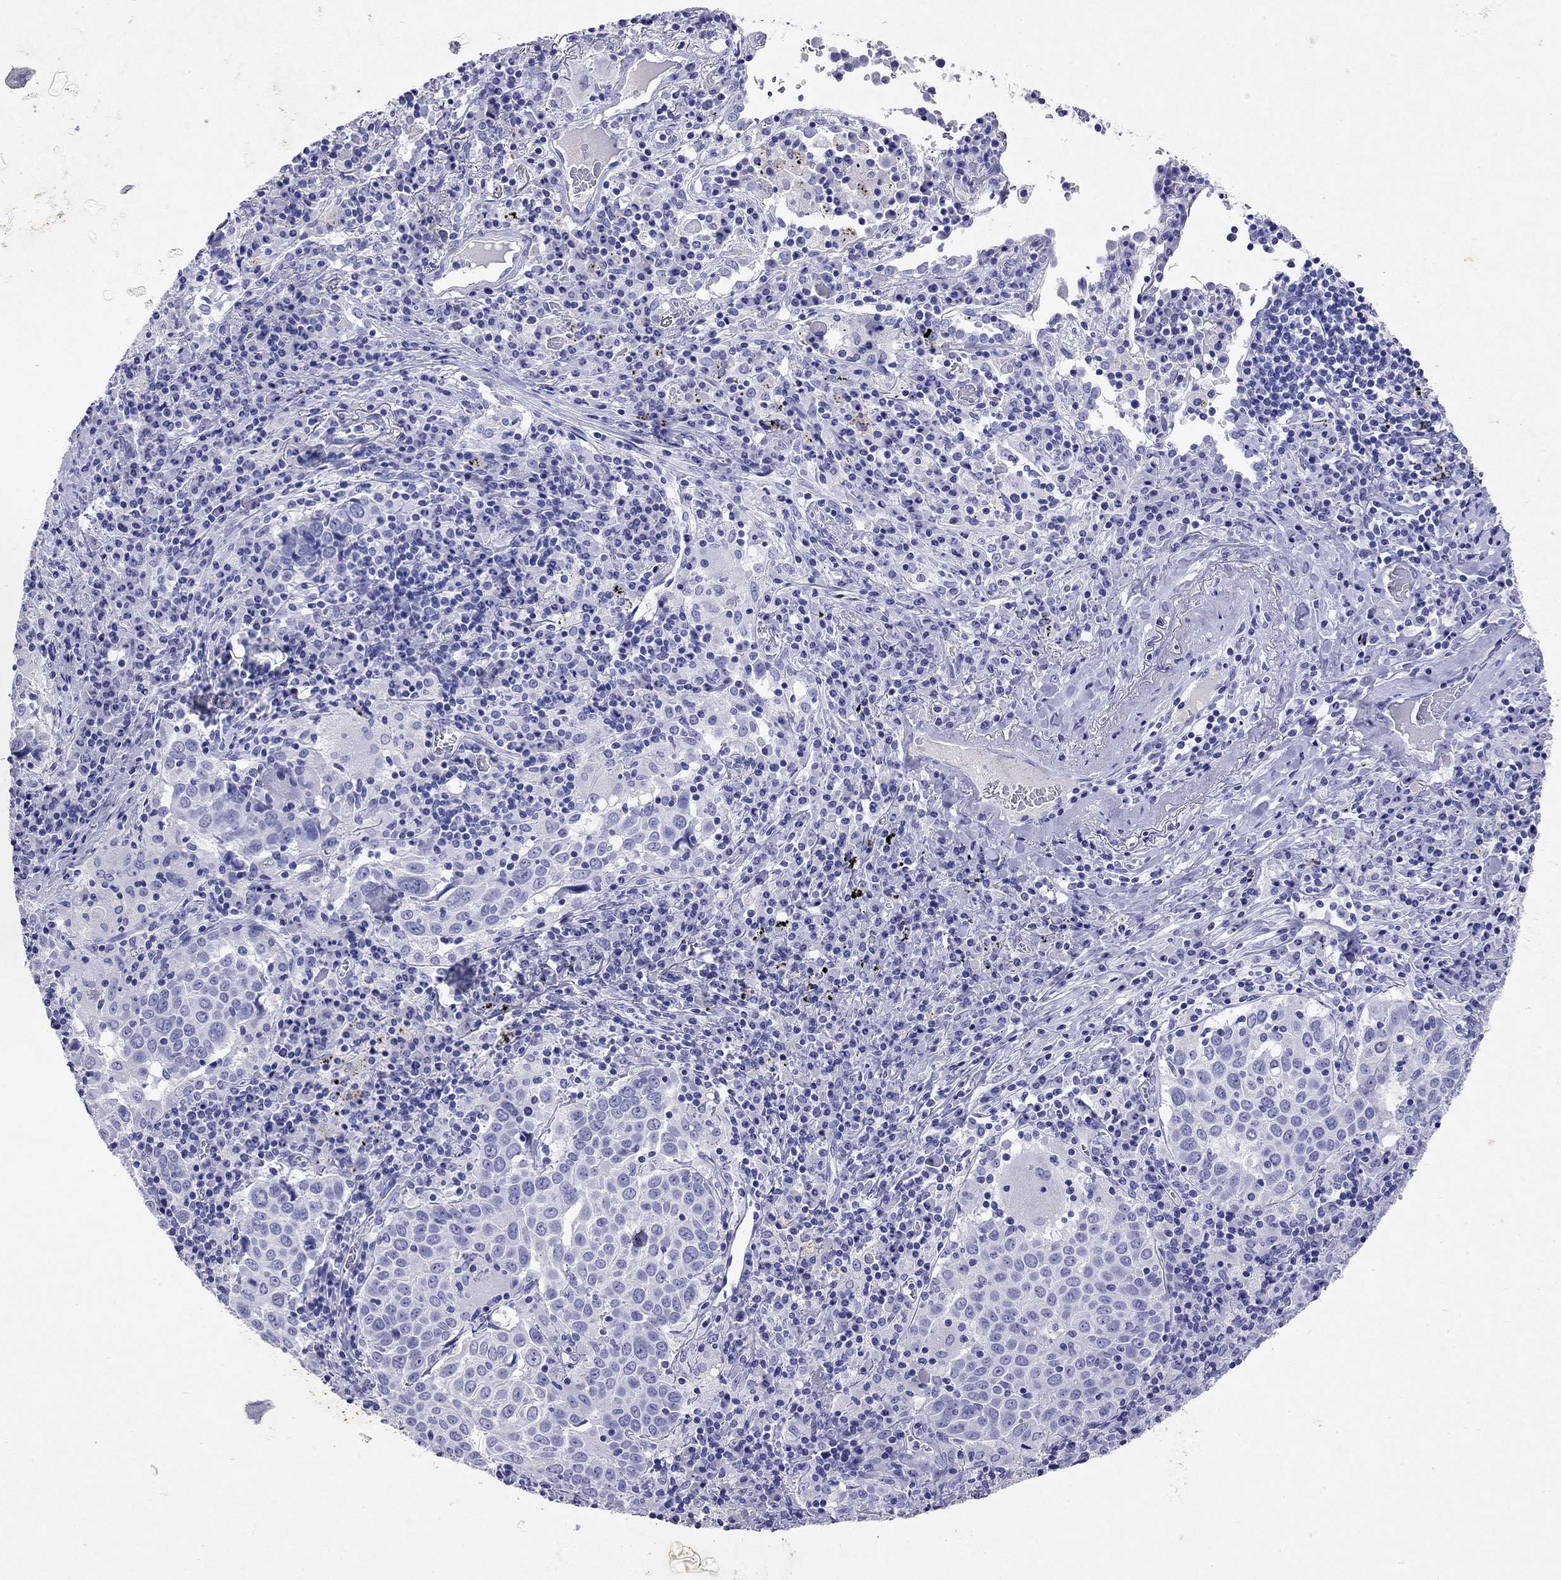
{"staining": {"intensity": "negative", "quantity": "none", "location": "none"}, "tissue": "lung cancer", "cell_type": "Tumor cells", "image_type": "cancer", "snomed": [{"axis": "morphology", "description": "Squamous cell carcinoma, NOS"}, {"axis": "topography", "description": "Lung"}], "caption": "A high-resolution image shows immunohistochemistry staining of squamous cell carcinoma (lung), which exhibits no significant positivity in tumor cells. (Immunohistochemistry, brightfield microscopy, high magnification).", "gene": "ARMC12", "patient": {"sex": "male", "age": 57}}